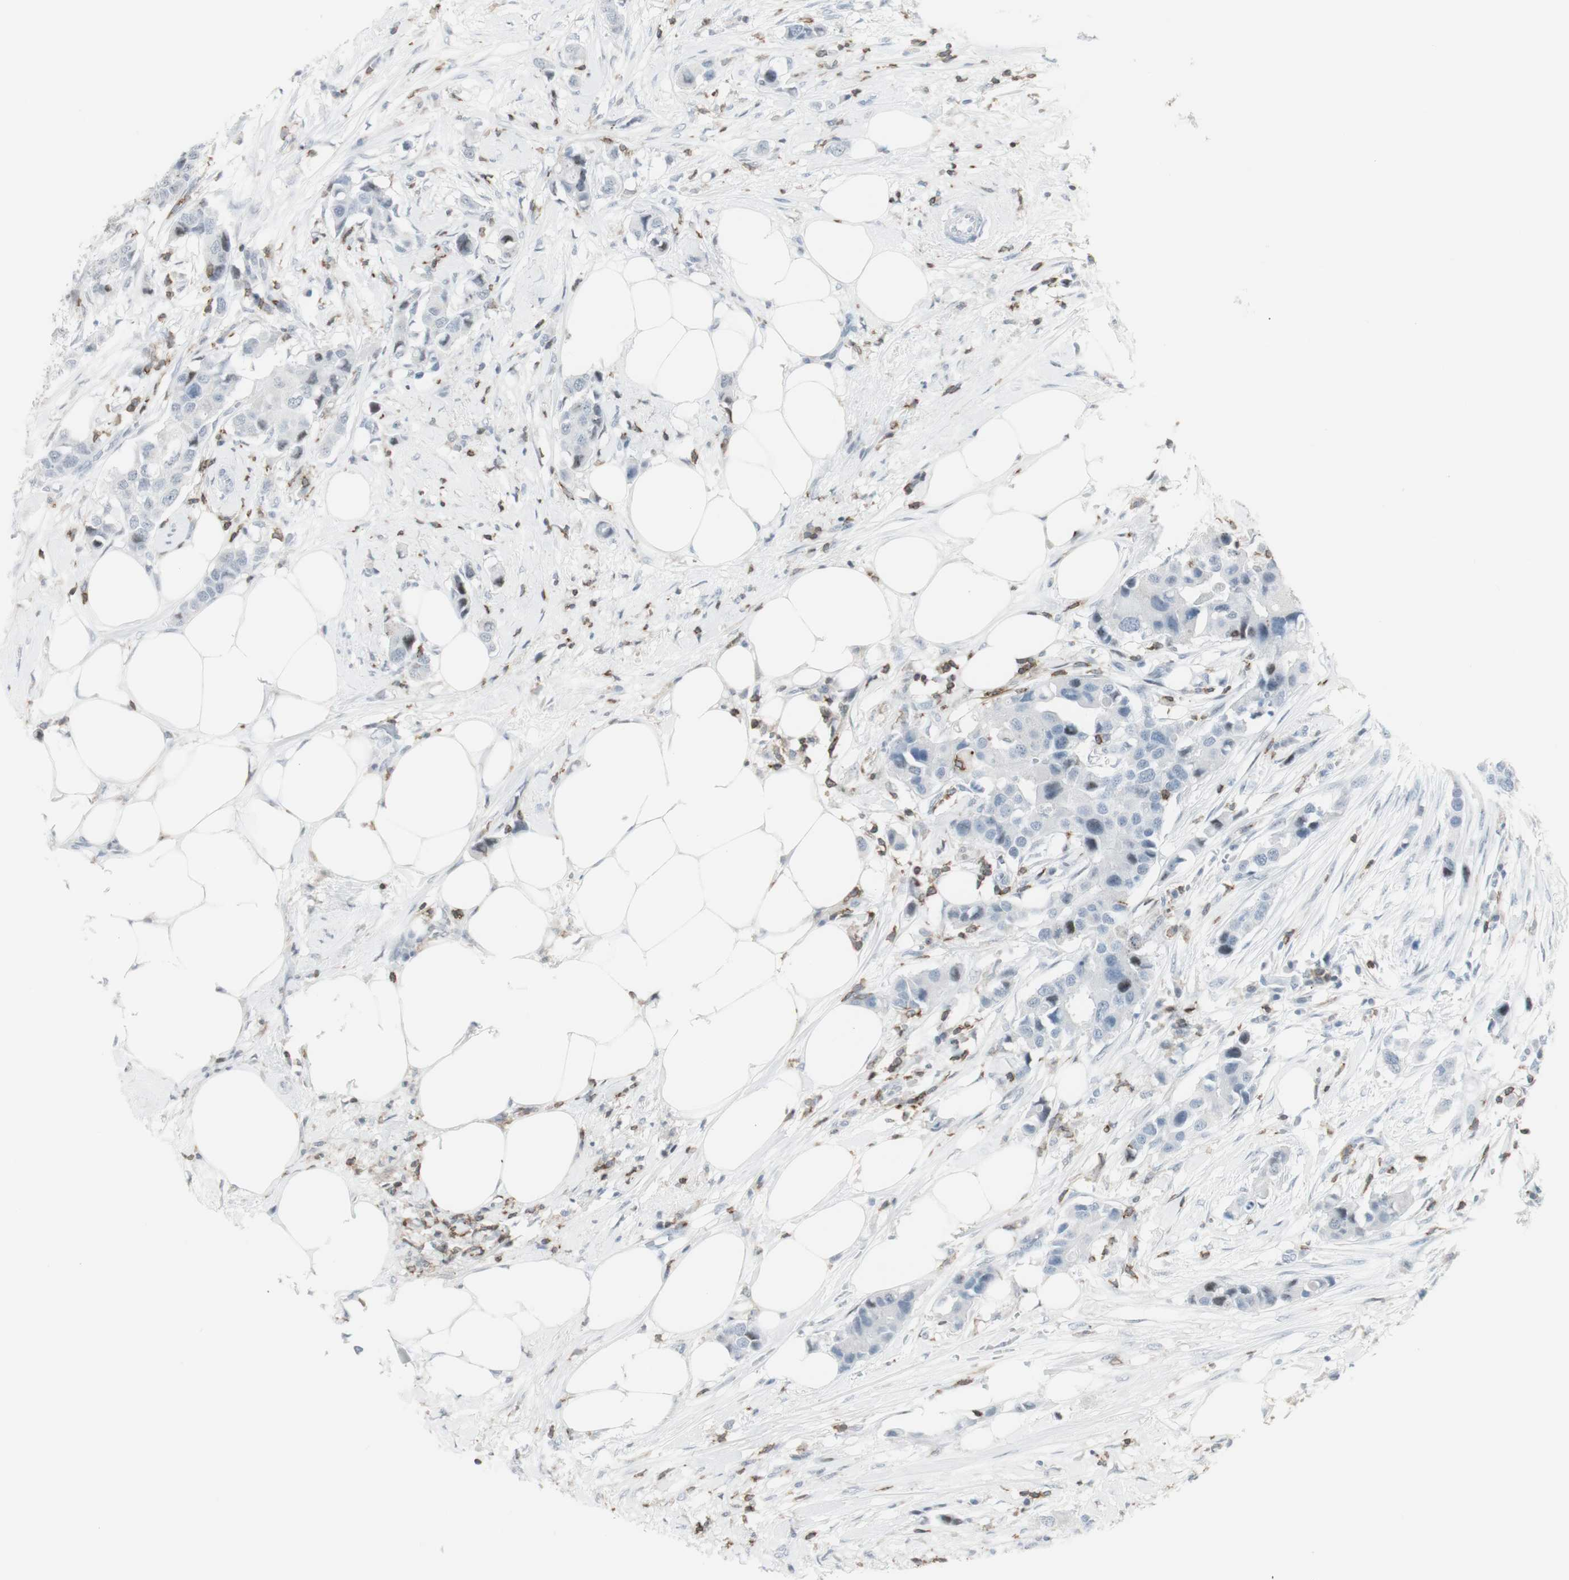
{"staining": {"intensity": "negative", "quantity": "none", "location": "none"}, "tissue": "breast cancer", "cell_type": "Tumor cells", "image_type": "cancer", "snomed": [{"axis": "morphology", "description": "Normal tissue, NOS"}, {"axis": "morphology", "description": "Duct carcinoma"}, {"axis": "topography", "description": "Breast"}], "caption": "This is a photomicrograph of immunohistochemistry (IHC) staining of breast cancer (intraductal carcinoma), which shows no expression in tumor cells.", "gene": "NRG1", "patient": {"sex": "female", "age": 50}}